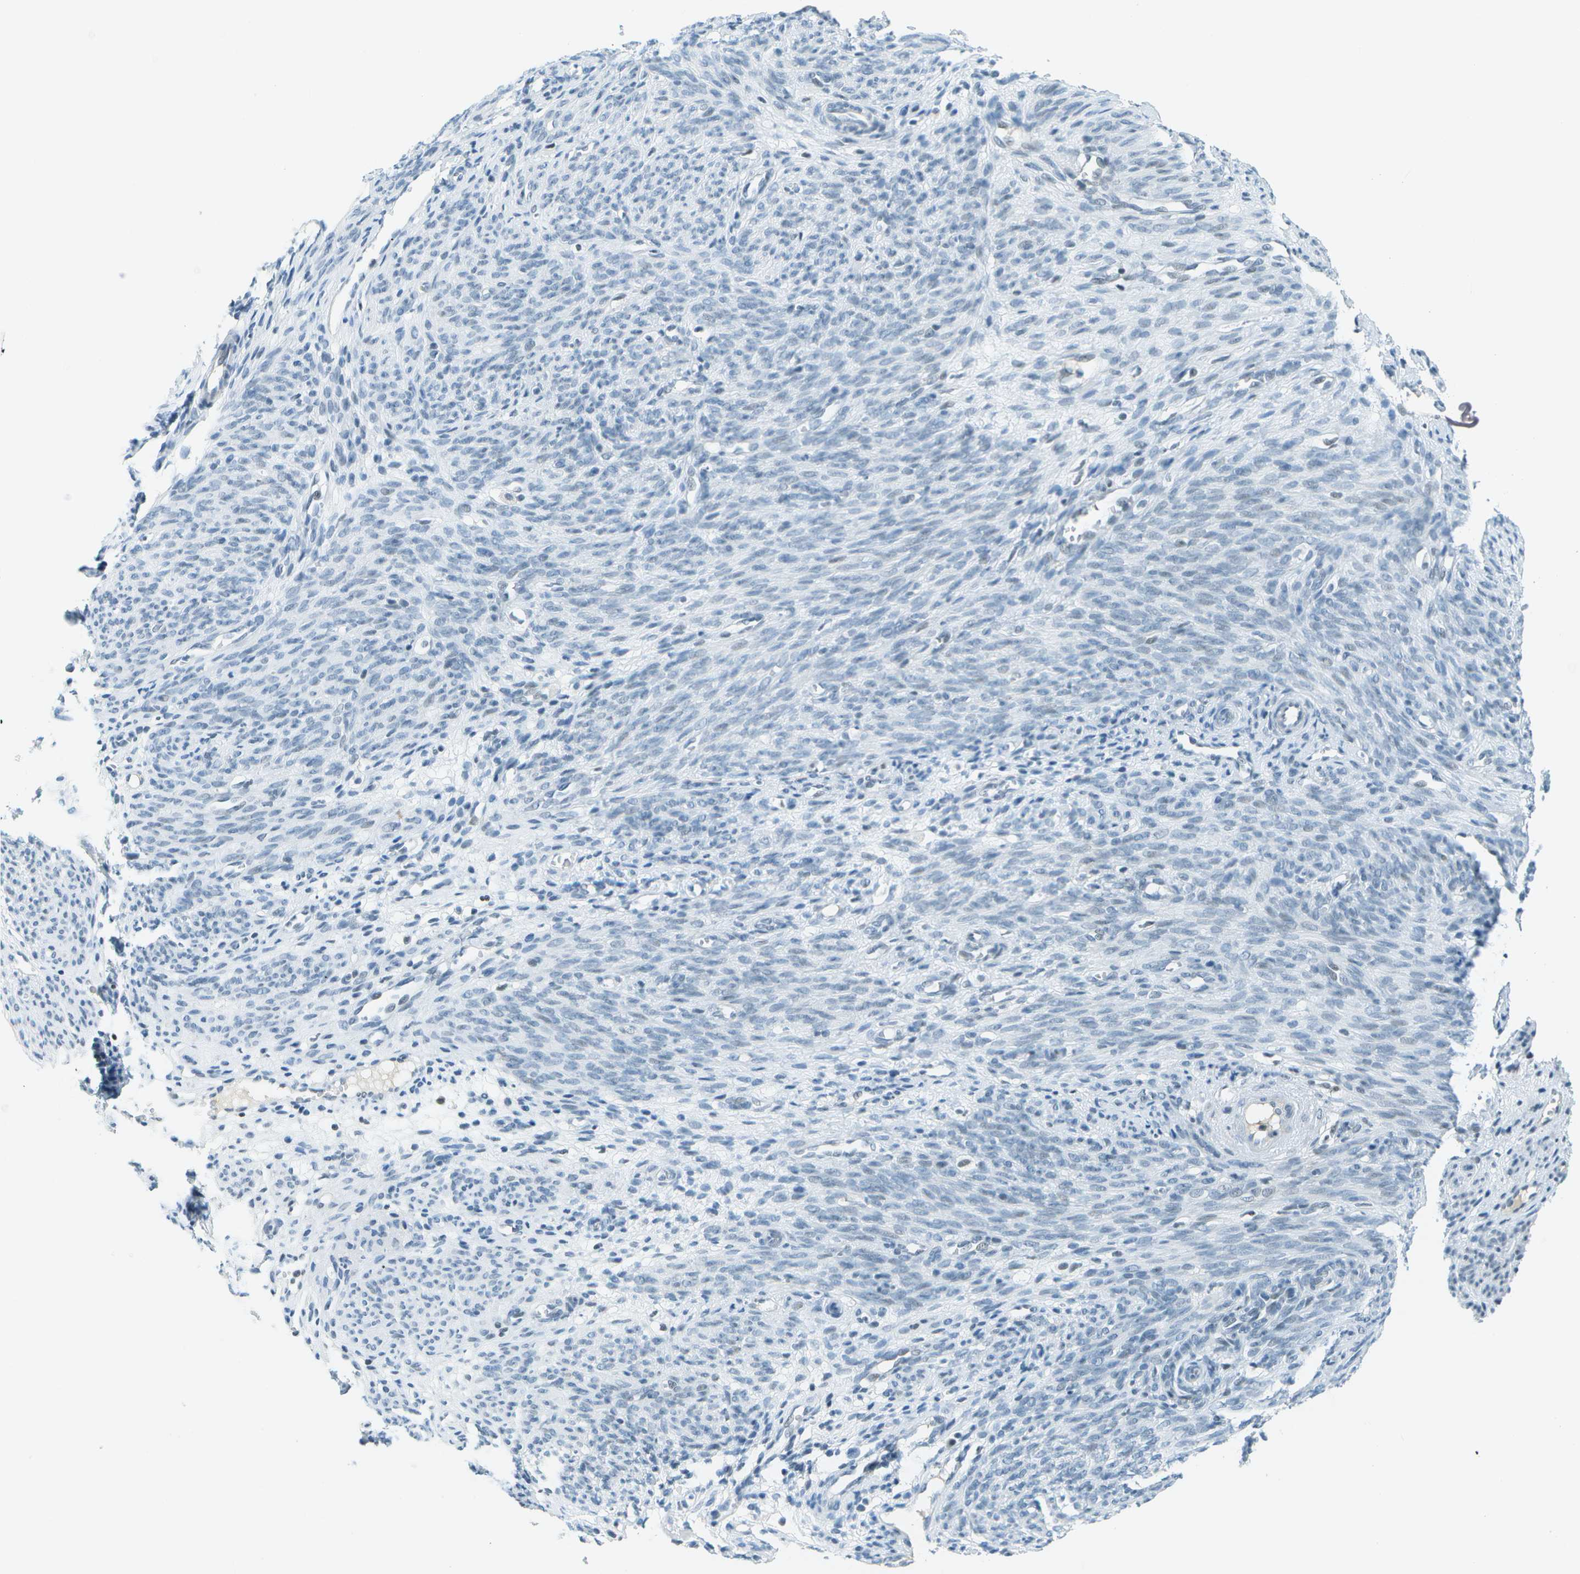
{"staining": {"intensity": "negative", "quantity": "none", "location": "none"}, "tissue": "endometrium", "cell_type": "Cells in endometrial stroma", "image_type": "normal", "snomed": [{"axis": "morphology", "description": "Normal tissue, NOS"}, {"axis": "morphology", "description": "Adenocarcinoma, NOS"}, {"axis": "topography", "description": "Endometrium"}, {"axis": "topography", "description": "Ovary"}], "caption": "Immunohistochemical staining of unremarkable endometrium exhibits no significant staining in cells in endometrial stroma.", "gene": "NEK11", "patient": {"sex": "female", "age": 68}}